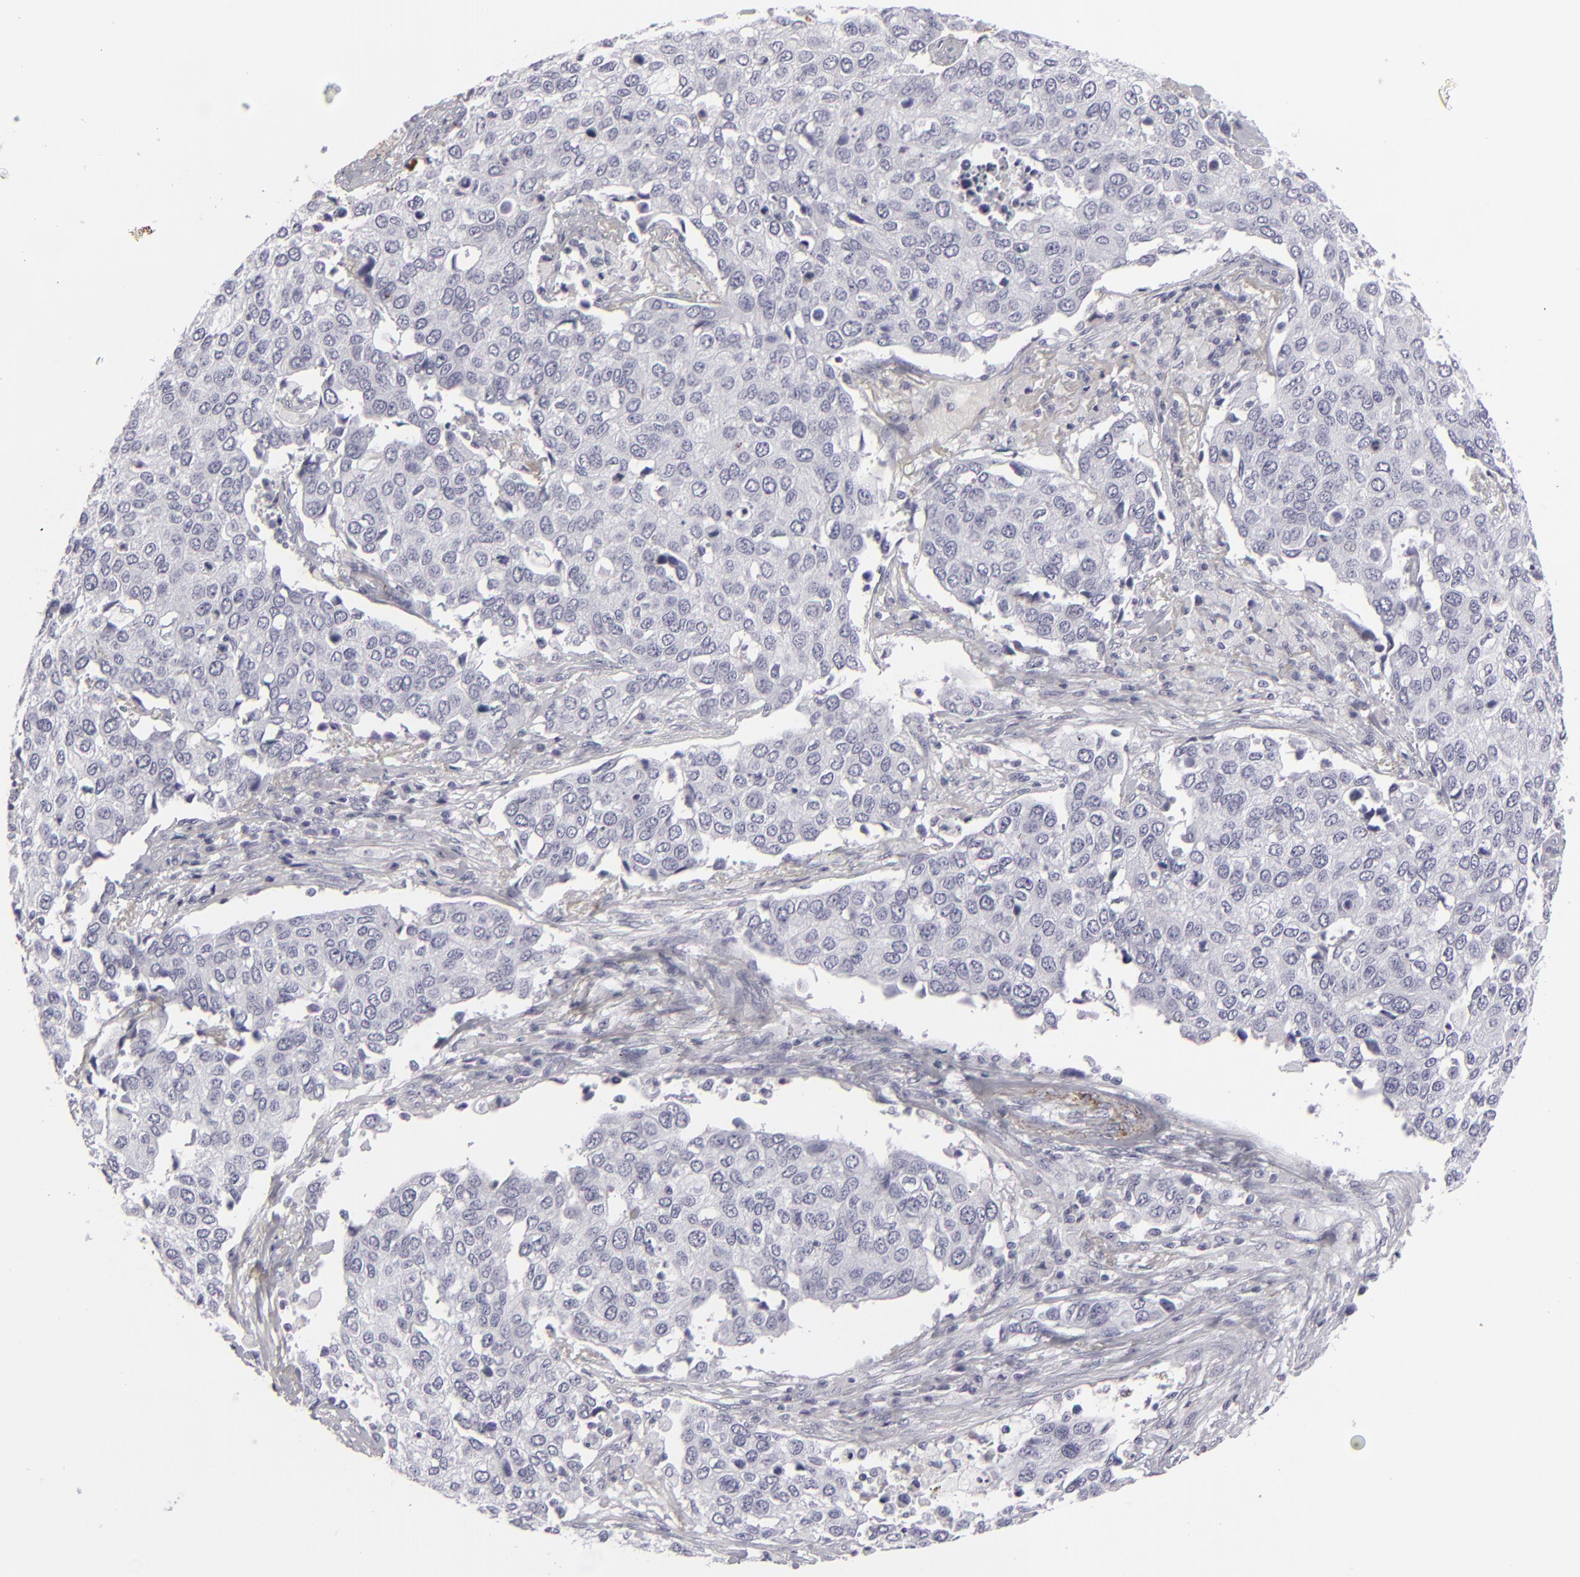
{"staining": {"intensity": "negative", "quantity": "none", "location": "none"}, "tissue": "cervical cancer", "cell_type": "Tumor cells", "image_type": "cancer", "snomed": [{"axis": "morphology", "description": "Squamous cell carcinoma, NOS"}, {"axis": "topography", "description": "Cervix"}], "caption": "Tumor cells are negative for protein expression in human cervical cancer (squamous cell carcinoma).", "gene": "C9", "patient": {"sex": "female", "age": 54}}